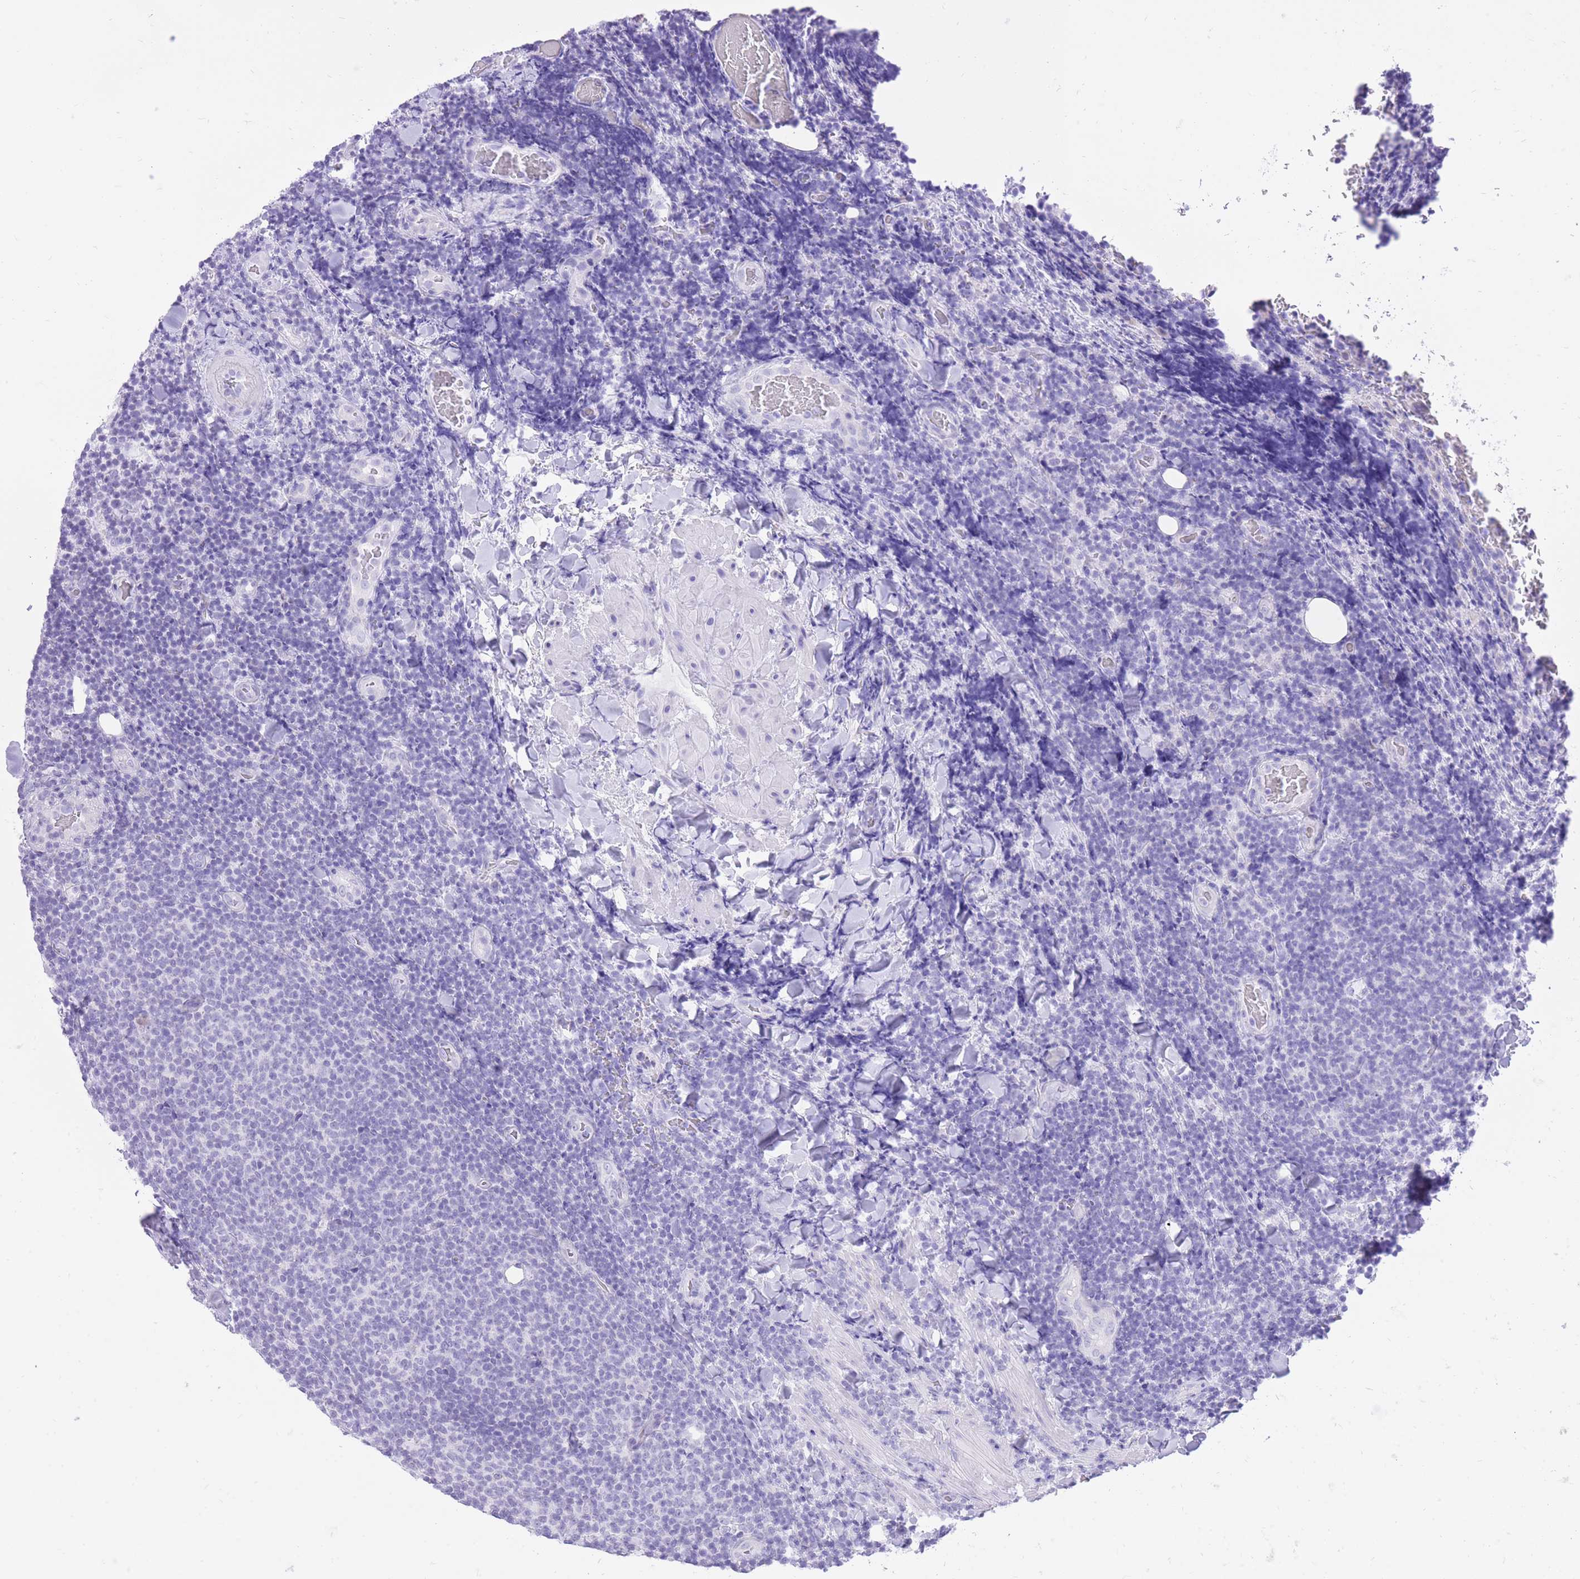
{"staining": {"intensity": "negative", "quantity": "none", "location": "none"}, "tissue": "lymphoma", "cell_type": "Tumor cells", "image_type": "cancer", "snomed": [{"axis": "morphology", "description": "Malignant lymphoma, non-Hodgkin's type, Low grade"}, {"axis": "topography", "description": "Lymph node"}], "caption": "Immunohistochemistry (IHC) of human lymphoma reveals no expression in tumor cells. (Stains: DAB (3,3'-diaminobenzidine) immunohistochemistry with hematoxylin counter stain, Microscopy: brightfield microscopy at high magnification).", "gene": "SLC4A4", "patient": {"sex": "male", "age": 66}}